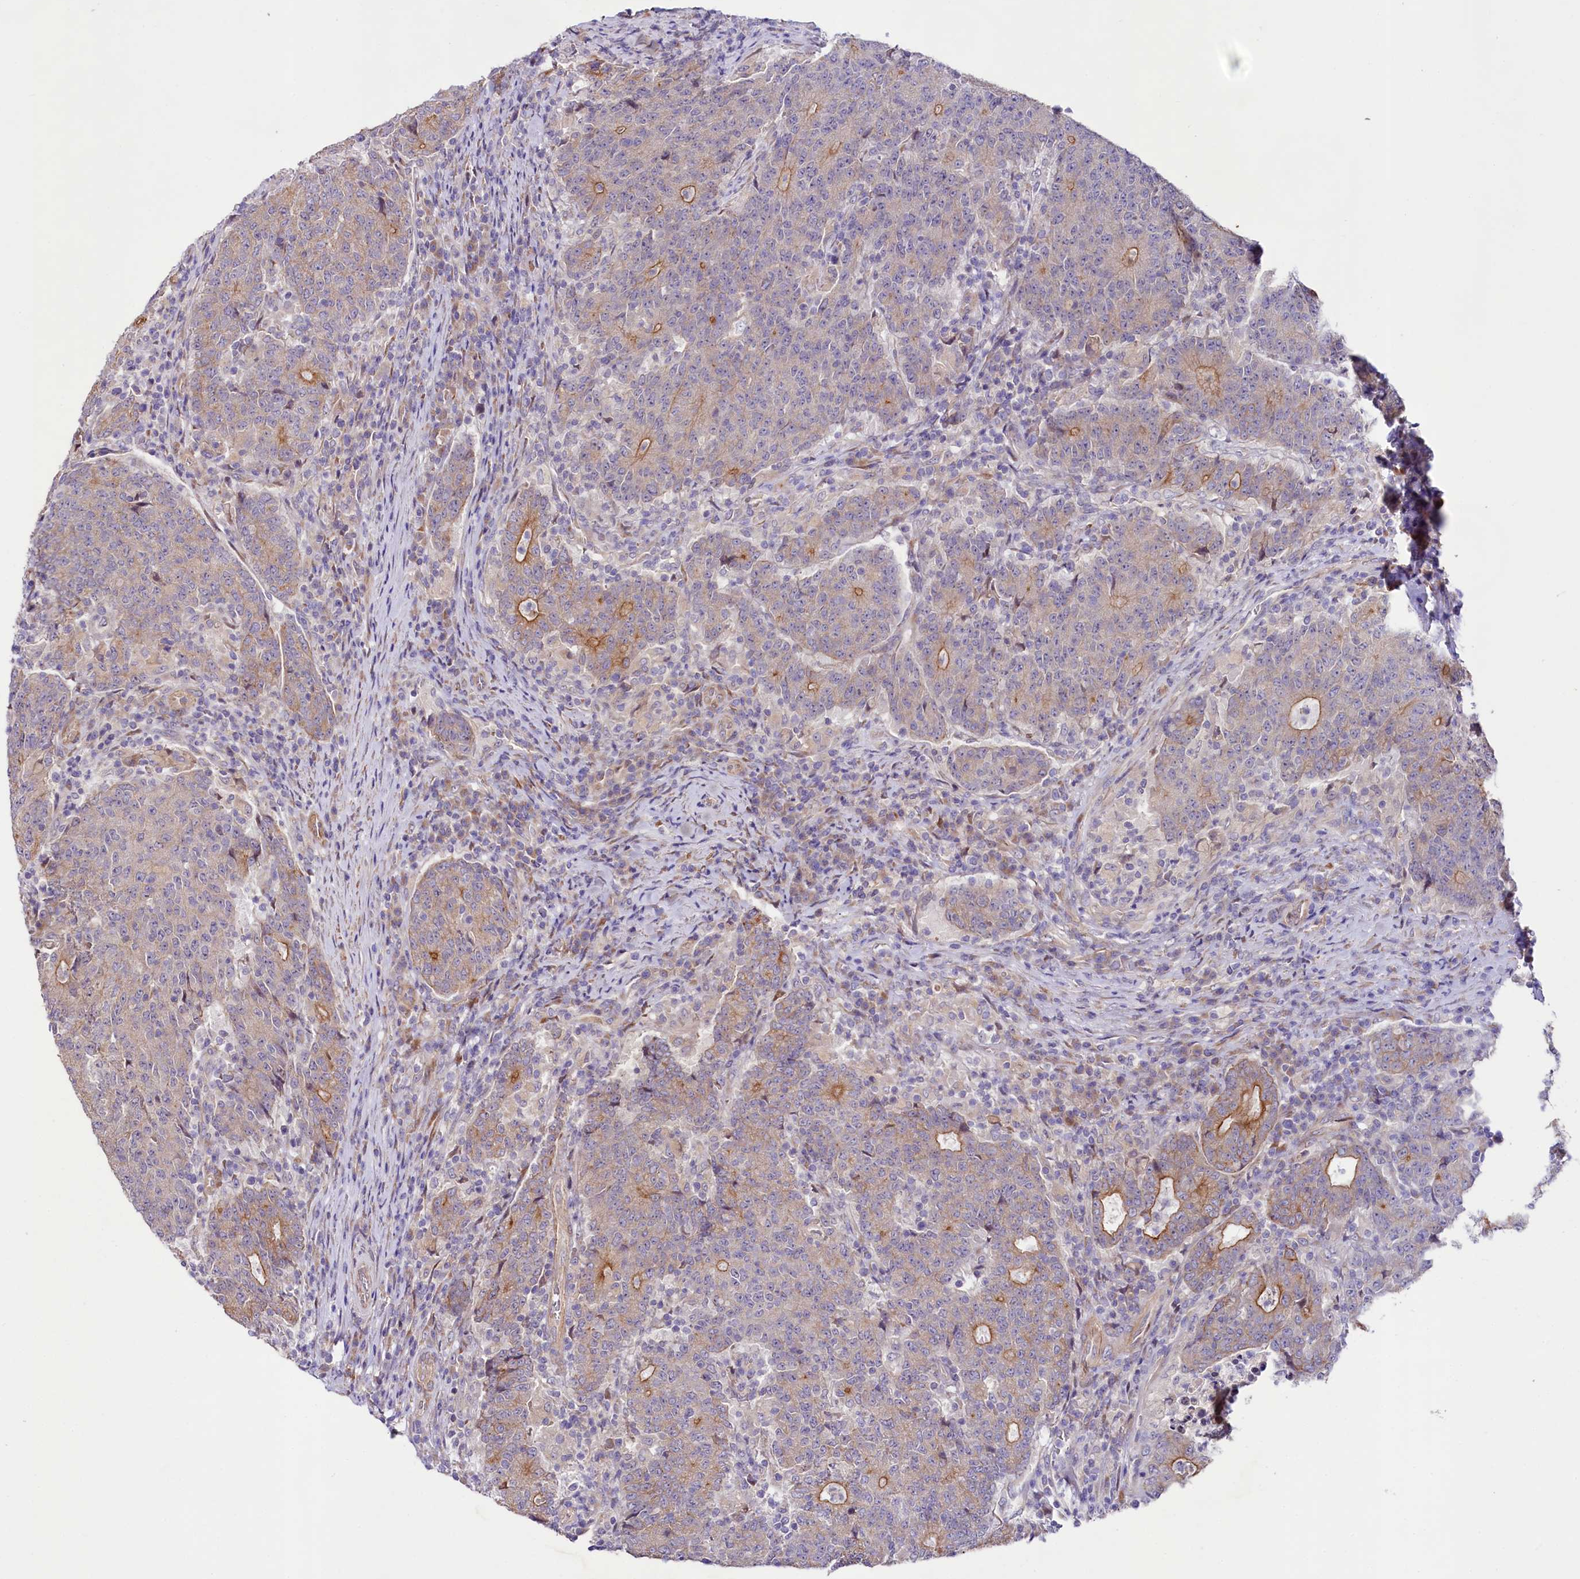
{"staining": {"intensity": "moderate", "quantity": "25%-75%", "location": "cytoplasmic/membranous"}, "tissue": "colorectal cancer", "cell_type": "Tumor cells", "image_type": "cancer", "snomed": [{"axis": "morphology", "description": "Adenocarcinoma, NOS"}, {"axis": "topography", "description": "Colon"}], "caption": "Colorectal adenocarcinoma stained for a protein exhibits moderate cytoplasmic/membranous positivity in tumor cells.", "gene": "VPS11", "patient": {"sex": "female", "age": 75}}